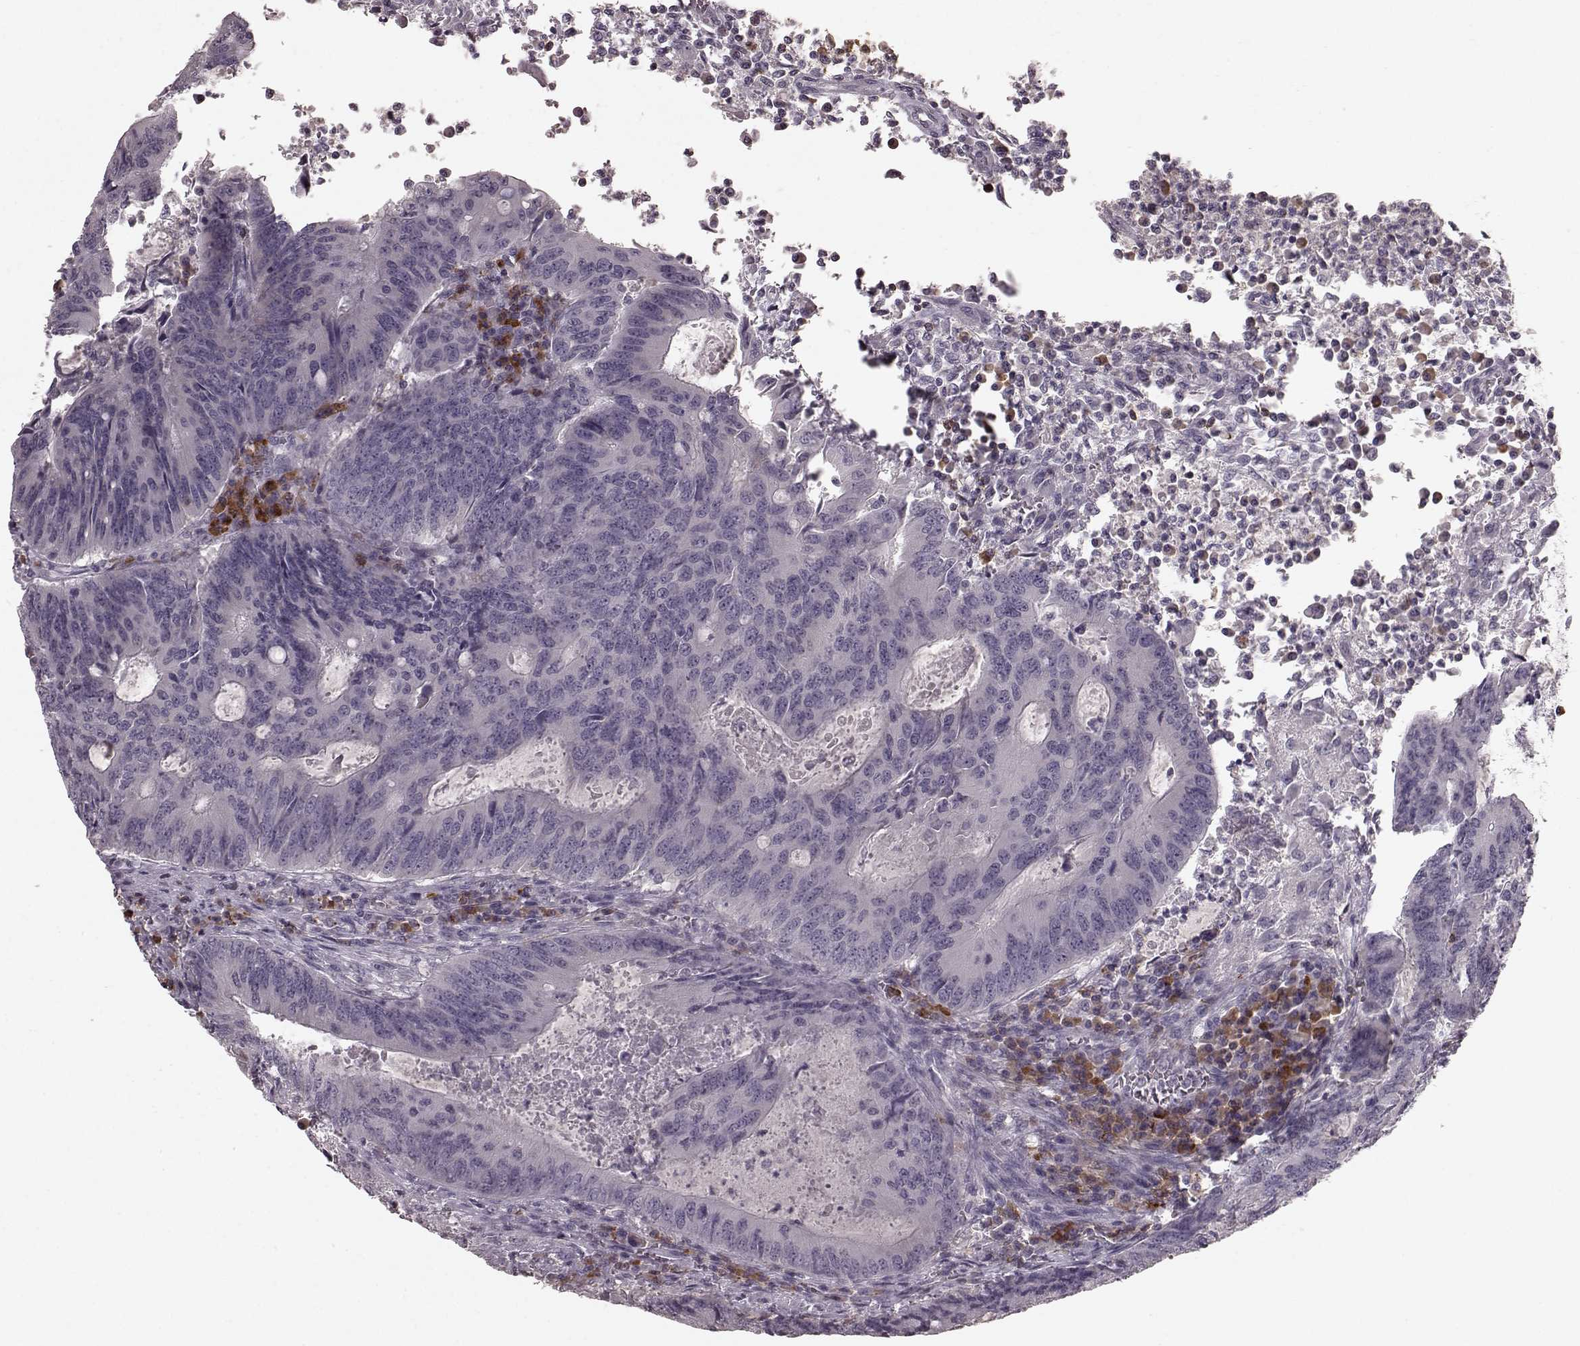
{"staining": {"intensity": "negative", "quantity": "none", "location": "none"}, "tissue": "colorectal cancer", "cell_type": "Tumor cells", "image_type": "cancer", "snomed": [{"axis": "morphology", "description": "Adenocarcinoma, NOS"}, {"axis": "topography", "description": "Colon"}], "caption": "A high-resolution micrograph shows immunohistochemistry staining of adenocarcinoma (colorectal), which demonstrates no significant positivity in tumor cells.", "gene": "CD28", "patient": {"sex": "male", "age": 67}}